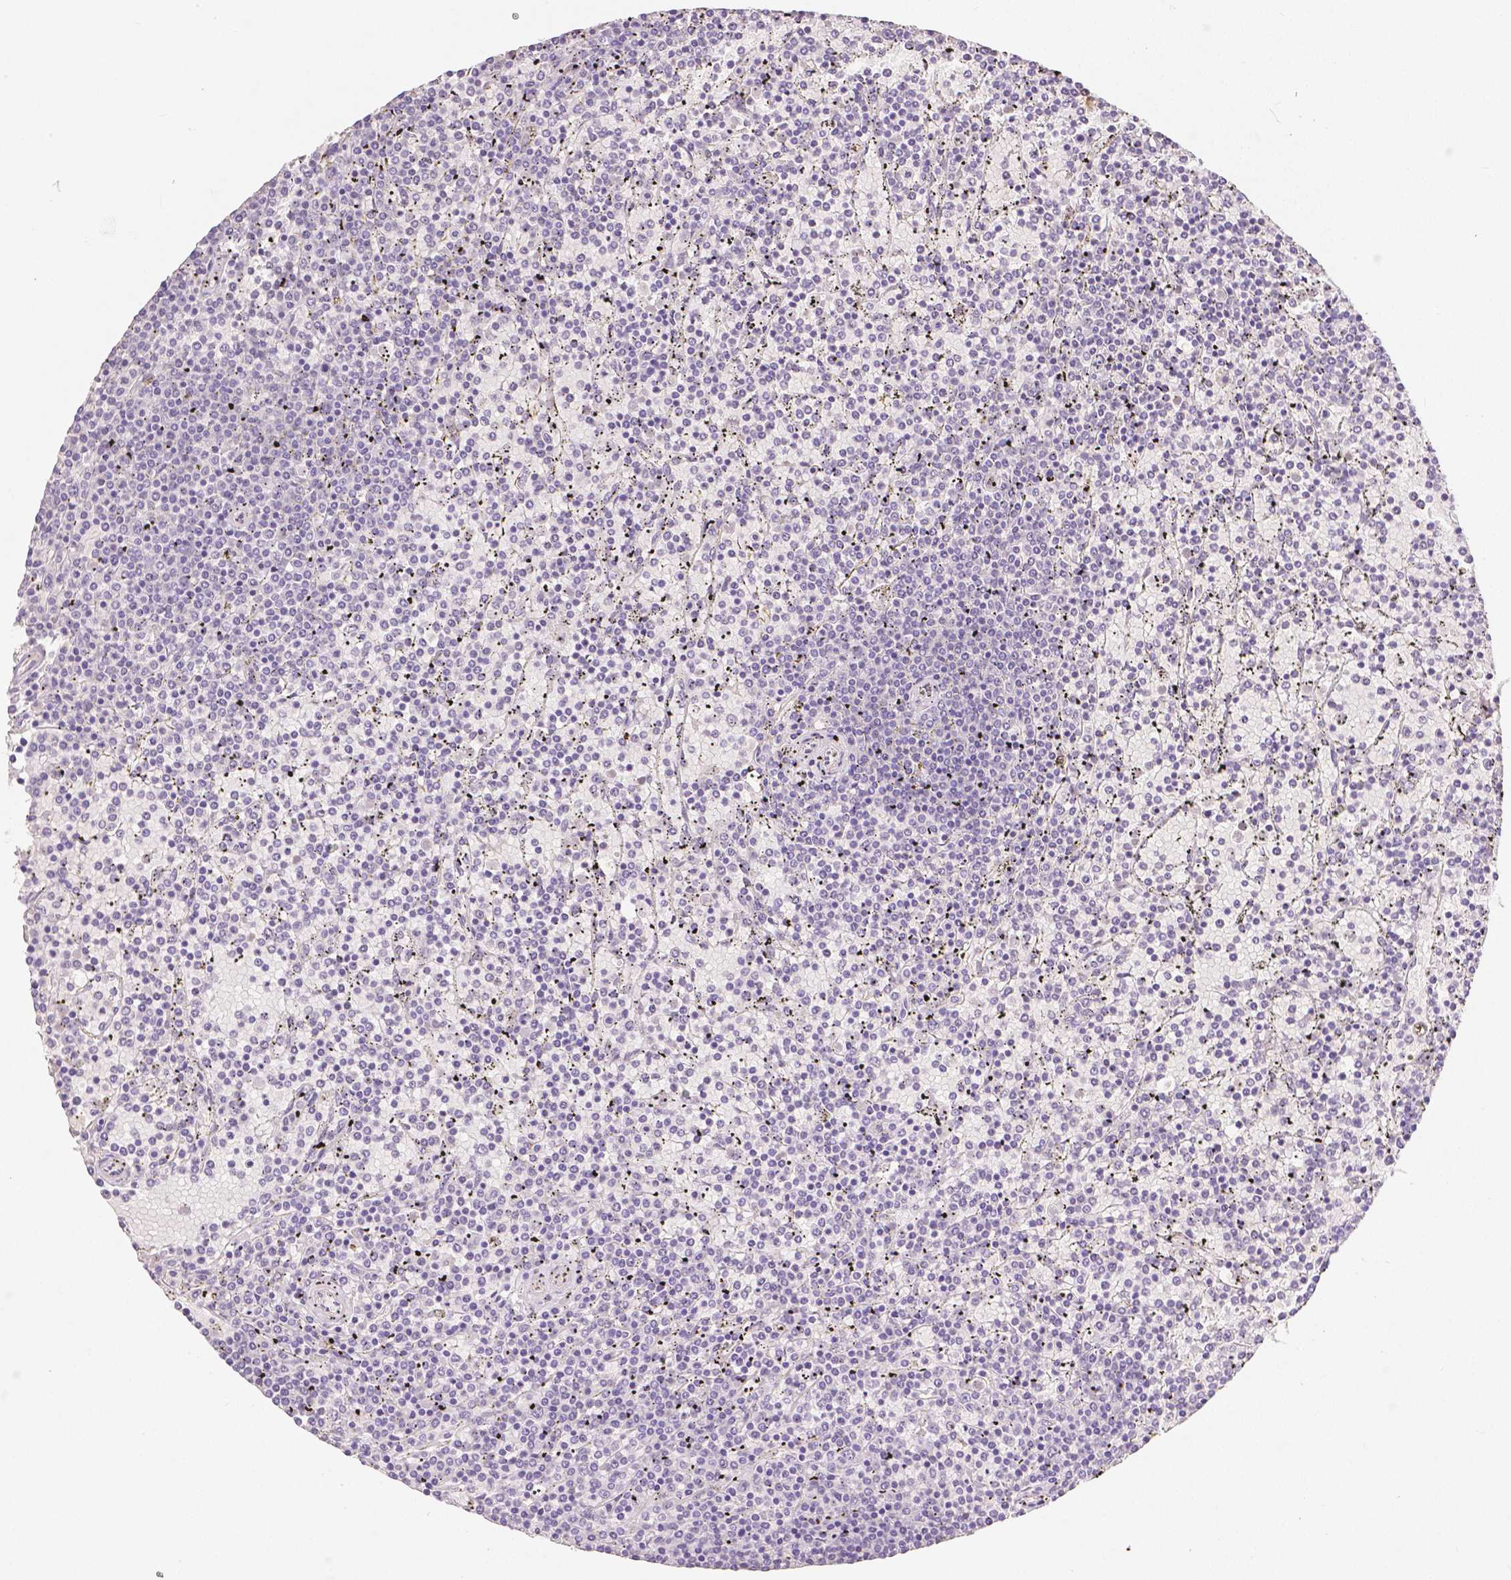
{"staining": {"intensity": "negative", "quantity": "none", "location": "none"}, "tissue": "lymphoma", "cell_type": "Tumor cells", "image_type": "cancer", "snomed": [{"axis": "morphology", "description": "Malignant lymphoma, non-Hodgkin's type, Low grade"}, {"axis": "topography", "description": "Spleen"}], "caption": "IHC of lymphoma exhibits no expression in tumor cells. (DAB IHC with hematoxylin counter stain).", "gene": "OCLN", "patient": {"sex": "female", "age": 77}}